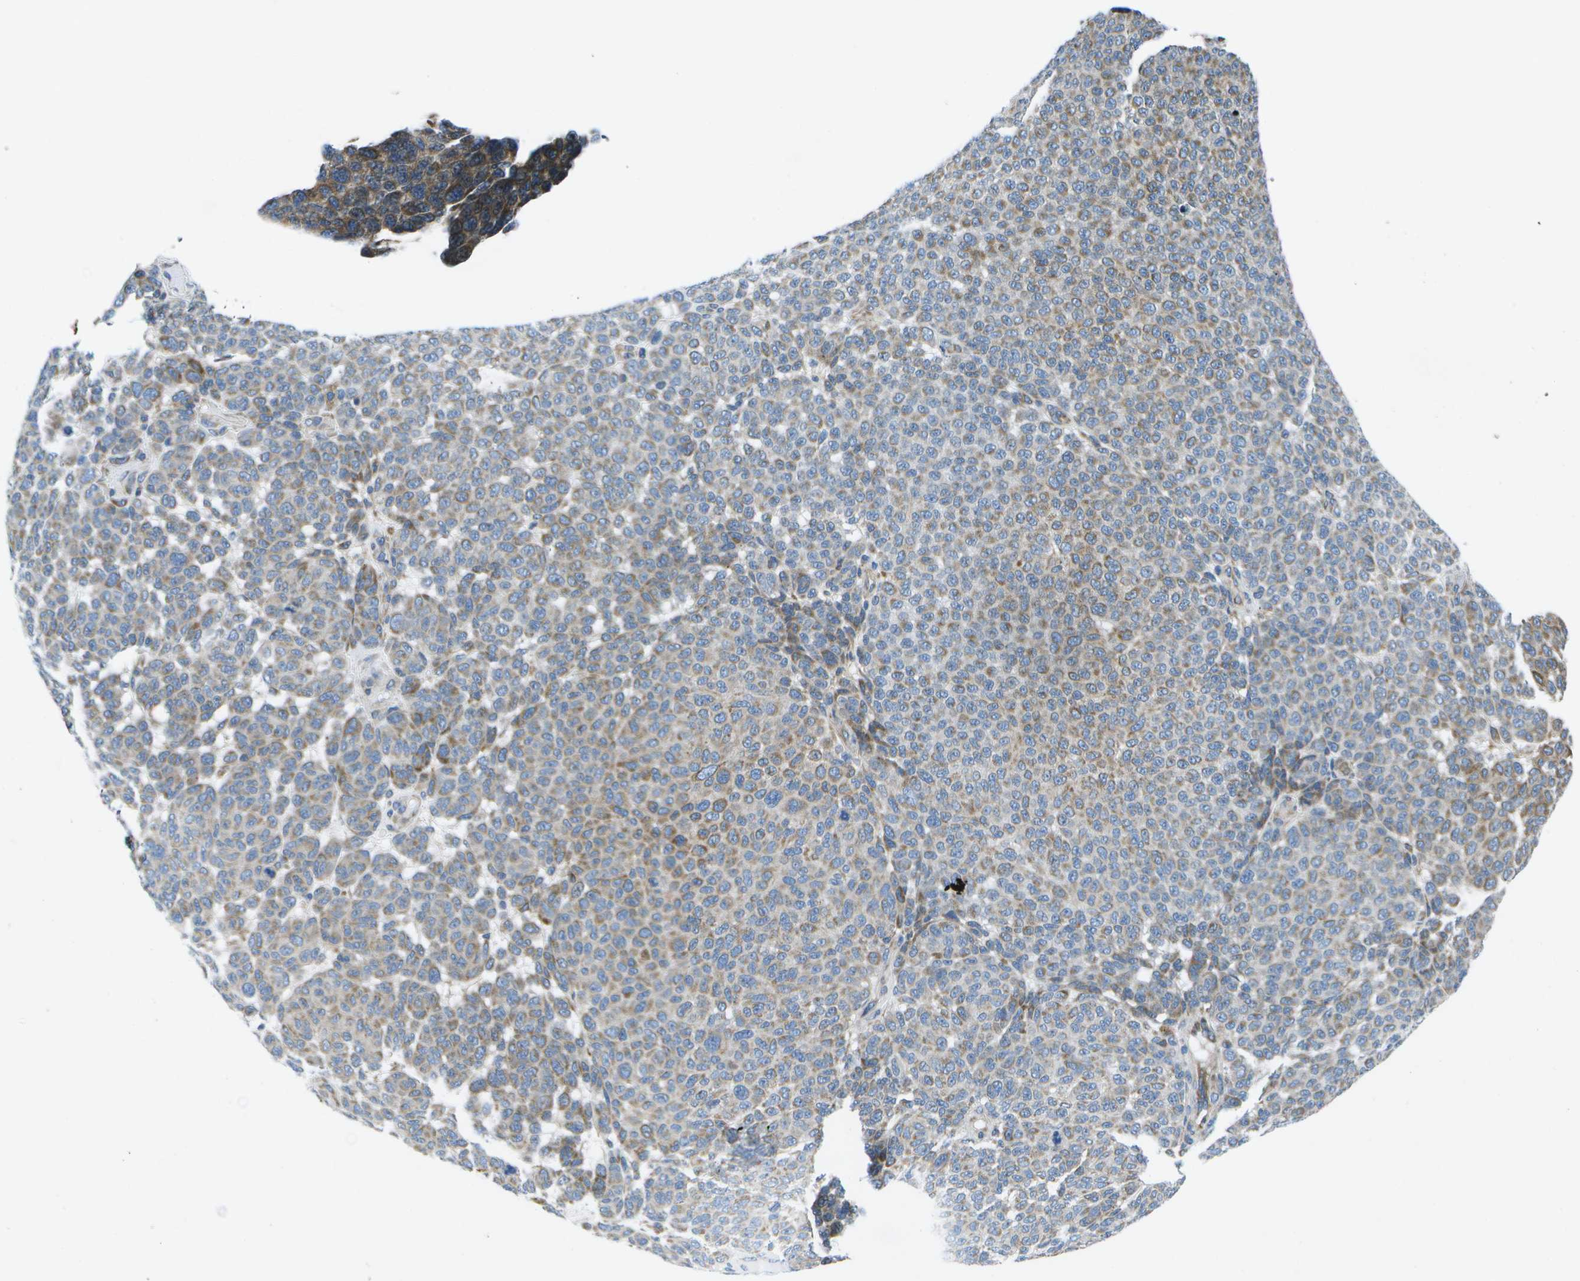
{"staining": {"intensity": "moderate", "quantity": ">75%", "location": "cytoplasmic/membranous"}, "tissue": "melanoma", "cell_type": "Tumor cells", "image_type": "cancer", "snomed": [{"axis": "morphology", "description": "Malignant melanoma, NOS"}, {"axis": "topography", "description": "Skin"}], "caption": "A photomicrograph showing moderate cytoplasmic/membranous staining in approximately >75% of tumor cells in melanoma, as visualized by brown immunohistochemical staining.", "gene": "GDF5", "patient": {"sex": "male", "age": 59}}